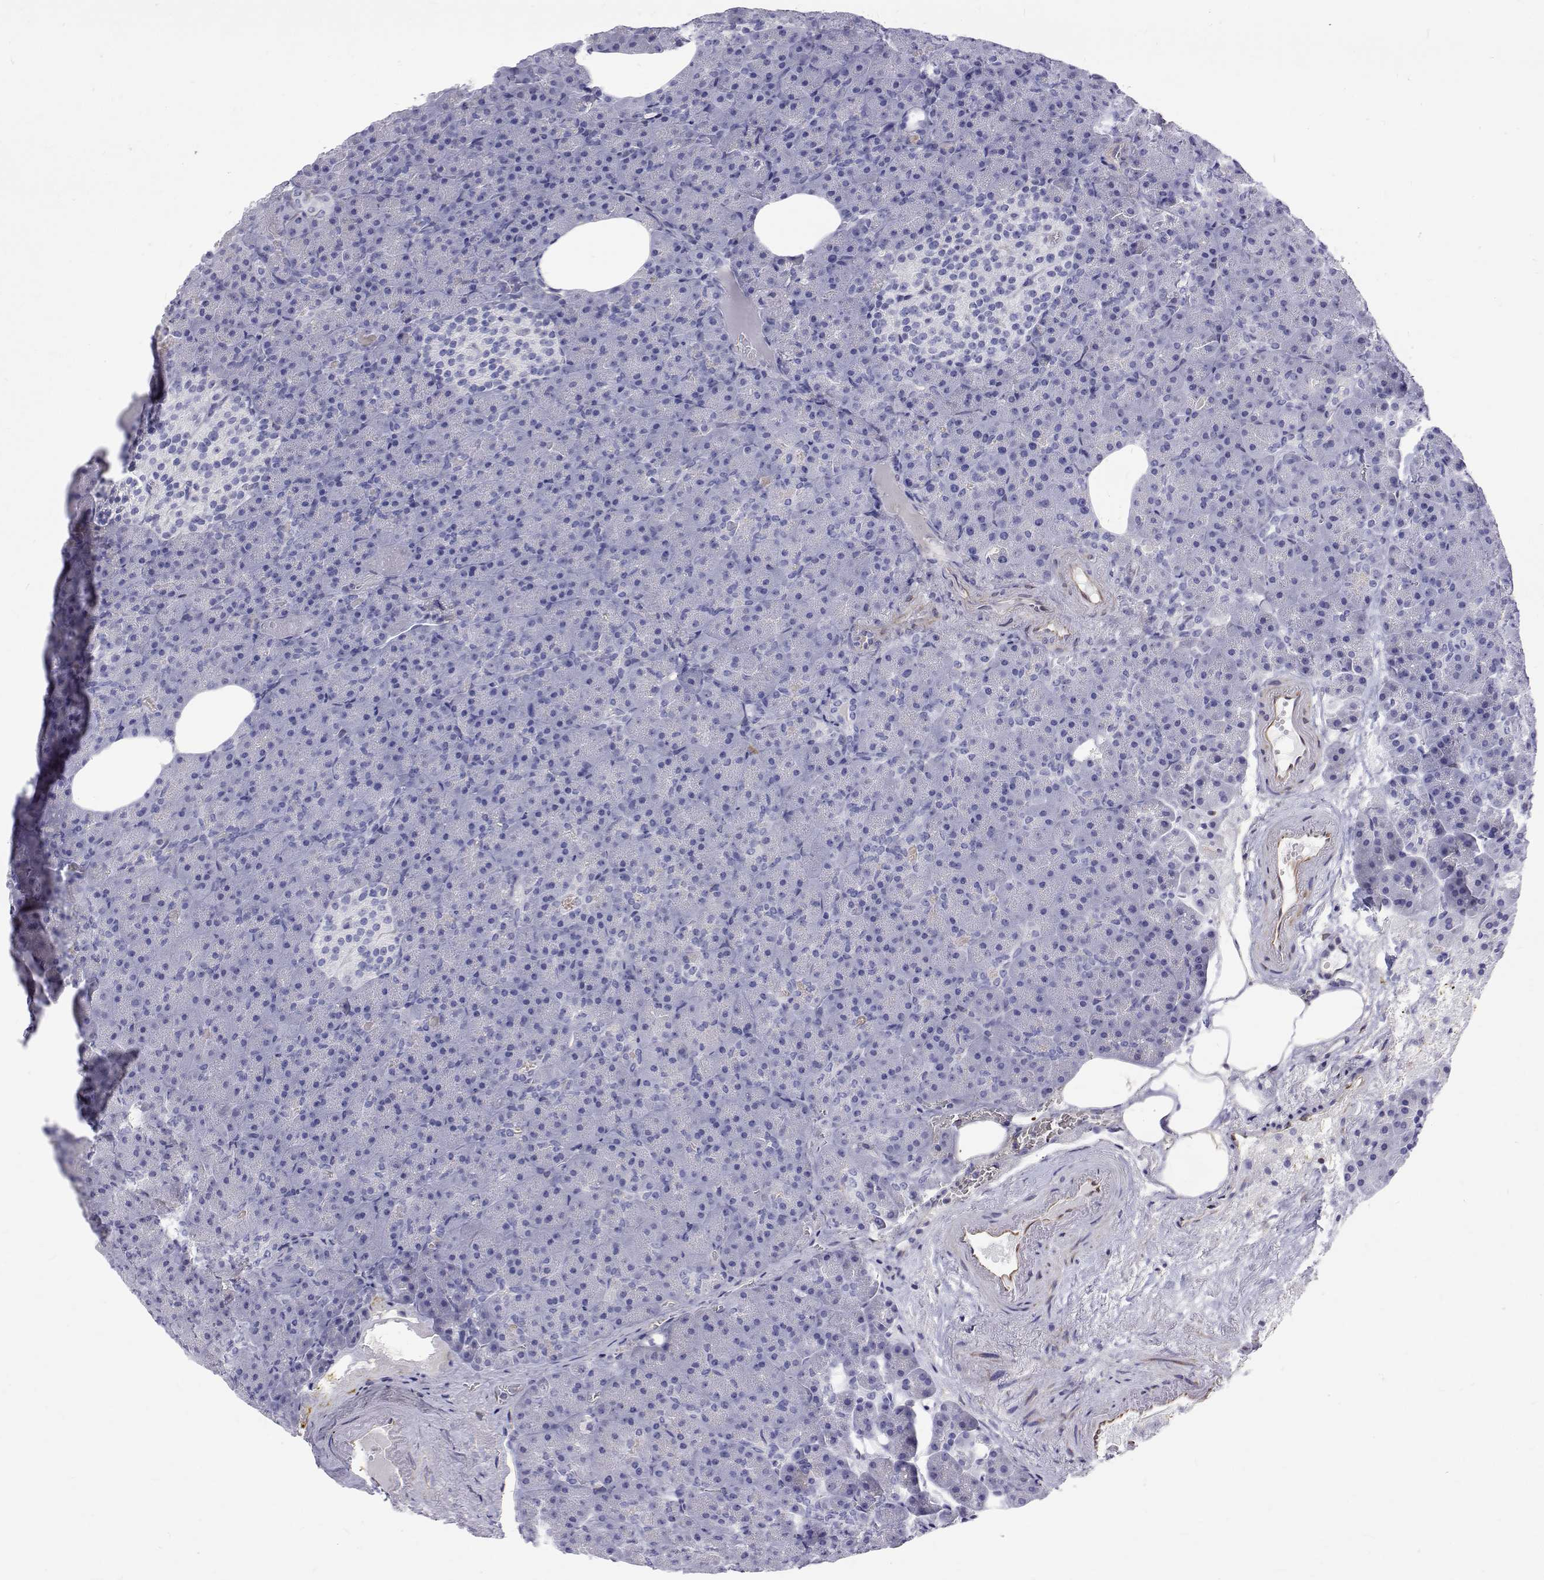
{"staining": {"intensity": "negative", "quantity": "none", "location": "none"}, "tissue": "pancreas", "cell_type": "Exocrine glandular cells", "image_type": "normal", "snomed": [{"axis": "morphology", "description": "Normal tissue, NOS"}, {"axis": "topography", "description": "Pancreas"}], "caption": "An image of pancreas stained for a protein exhibits no brown staining in exocrine glandular cells.", "gene": "OPRPN", "patient": {"sex": "female", "age": 74}}